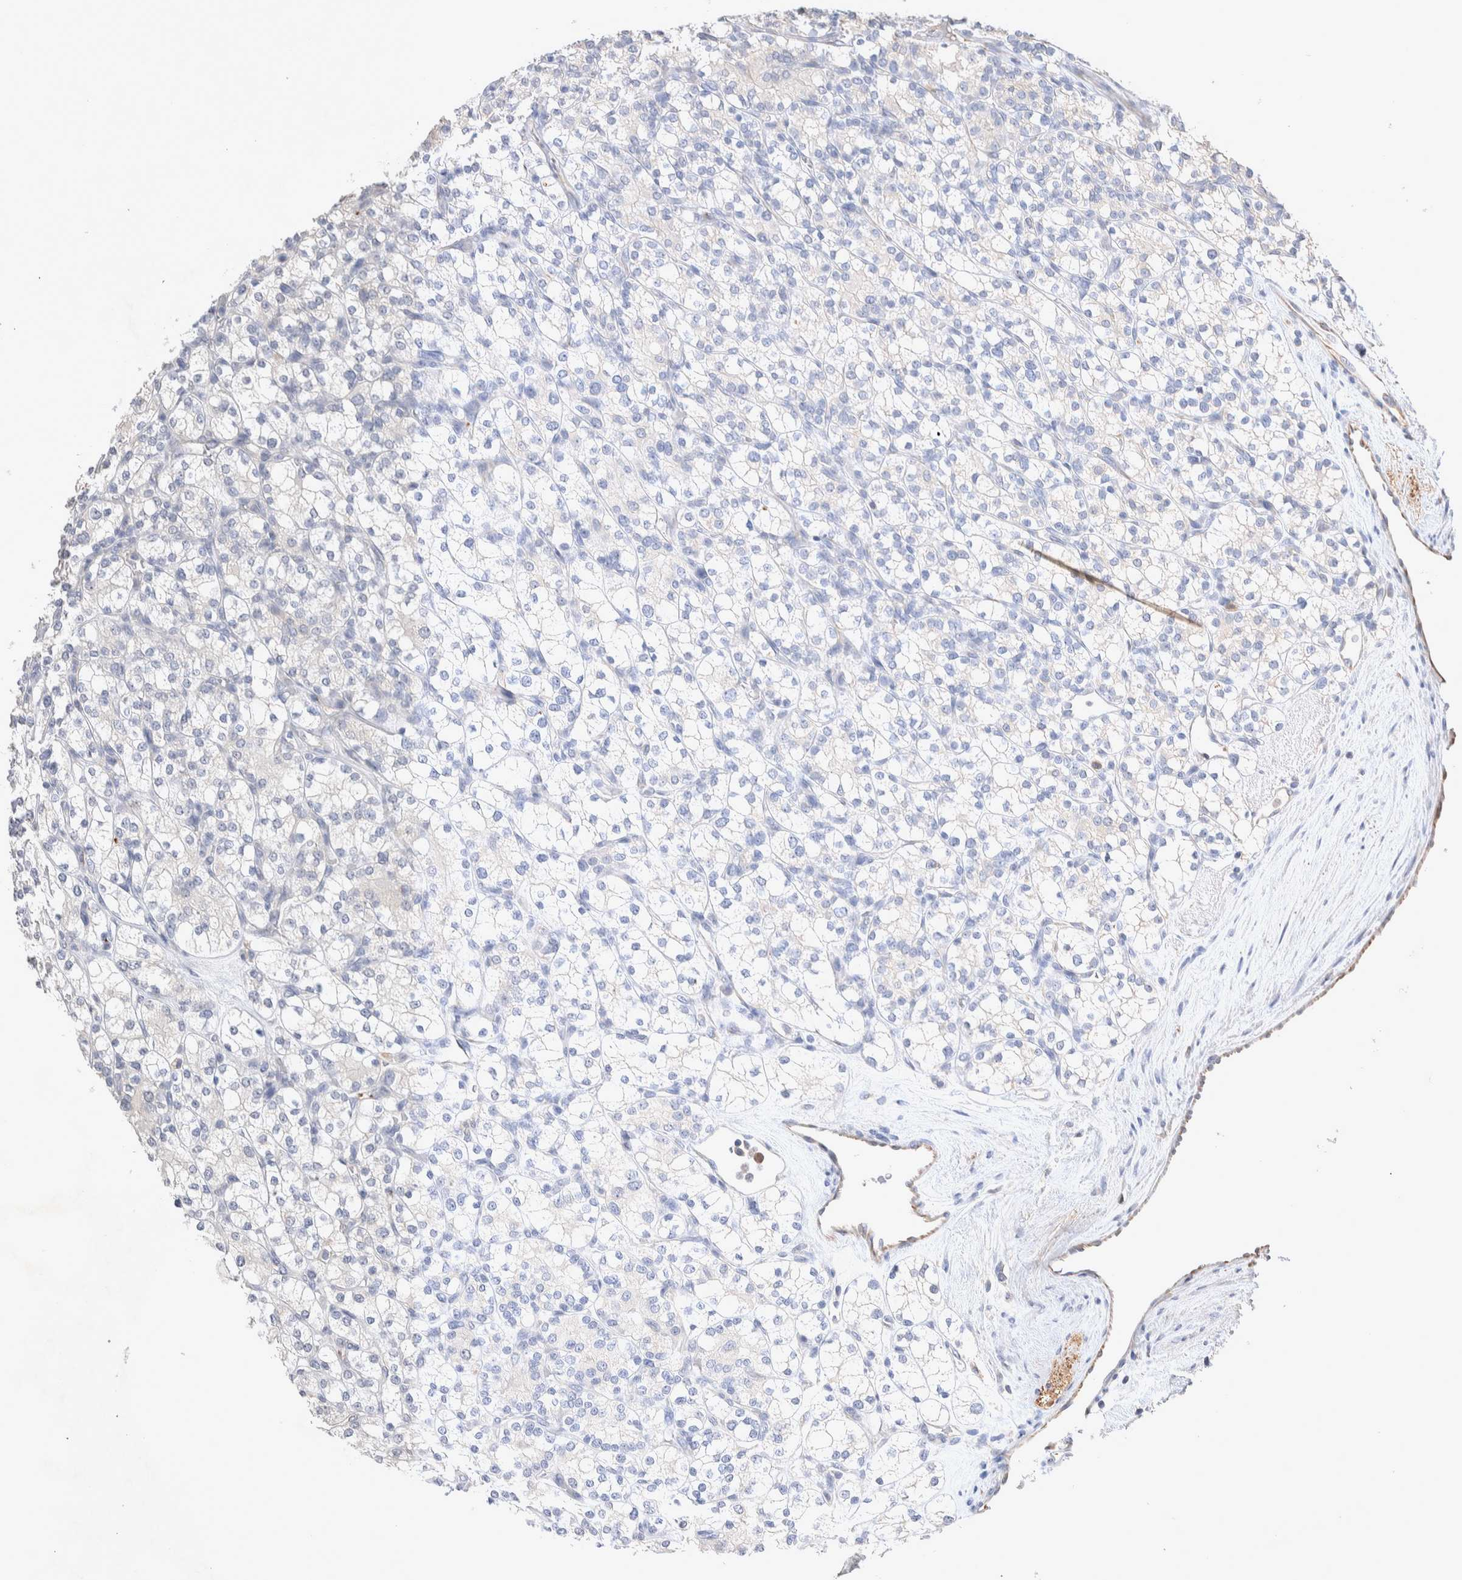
{"staining": {"intensity": "negative", "quantity": "none", "location": "none"}, "tissue": "renal cancer", "cell_type": "Tumor cells", "image_type": "cancer", "snomed": [{"axis": "morphology", "description": "Adenocarcinoma, NOS"}, {"axis": "topography", "description": "Kidney"}], "caption": "Histopathology image shows no protein staining in tumor cells of renal adenocarcinoma tissue.", "gene": "FFAR2", "patient": {"sex": "male", "age": 77}}